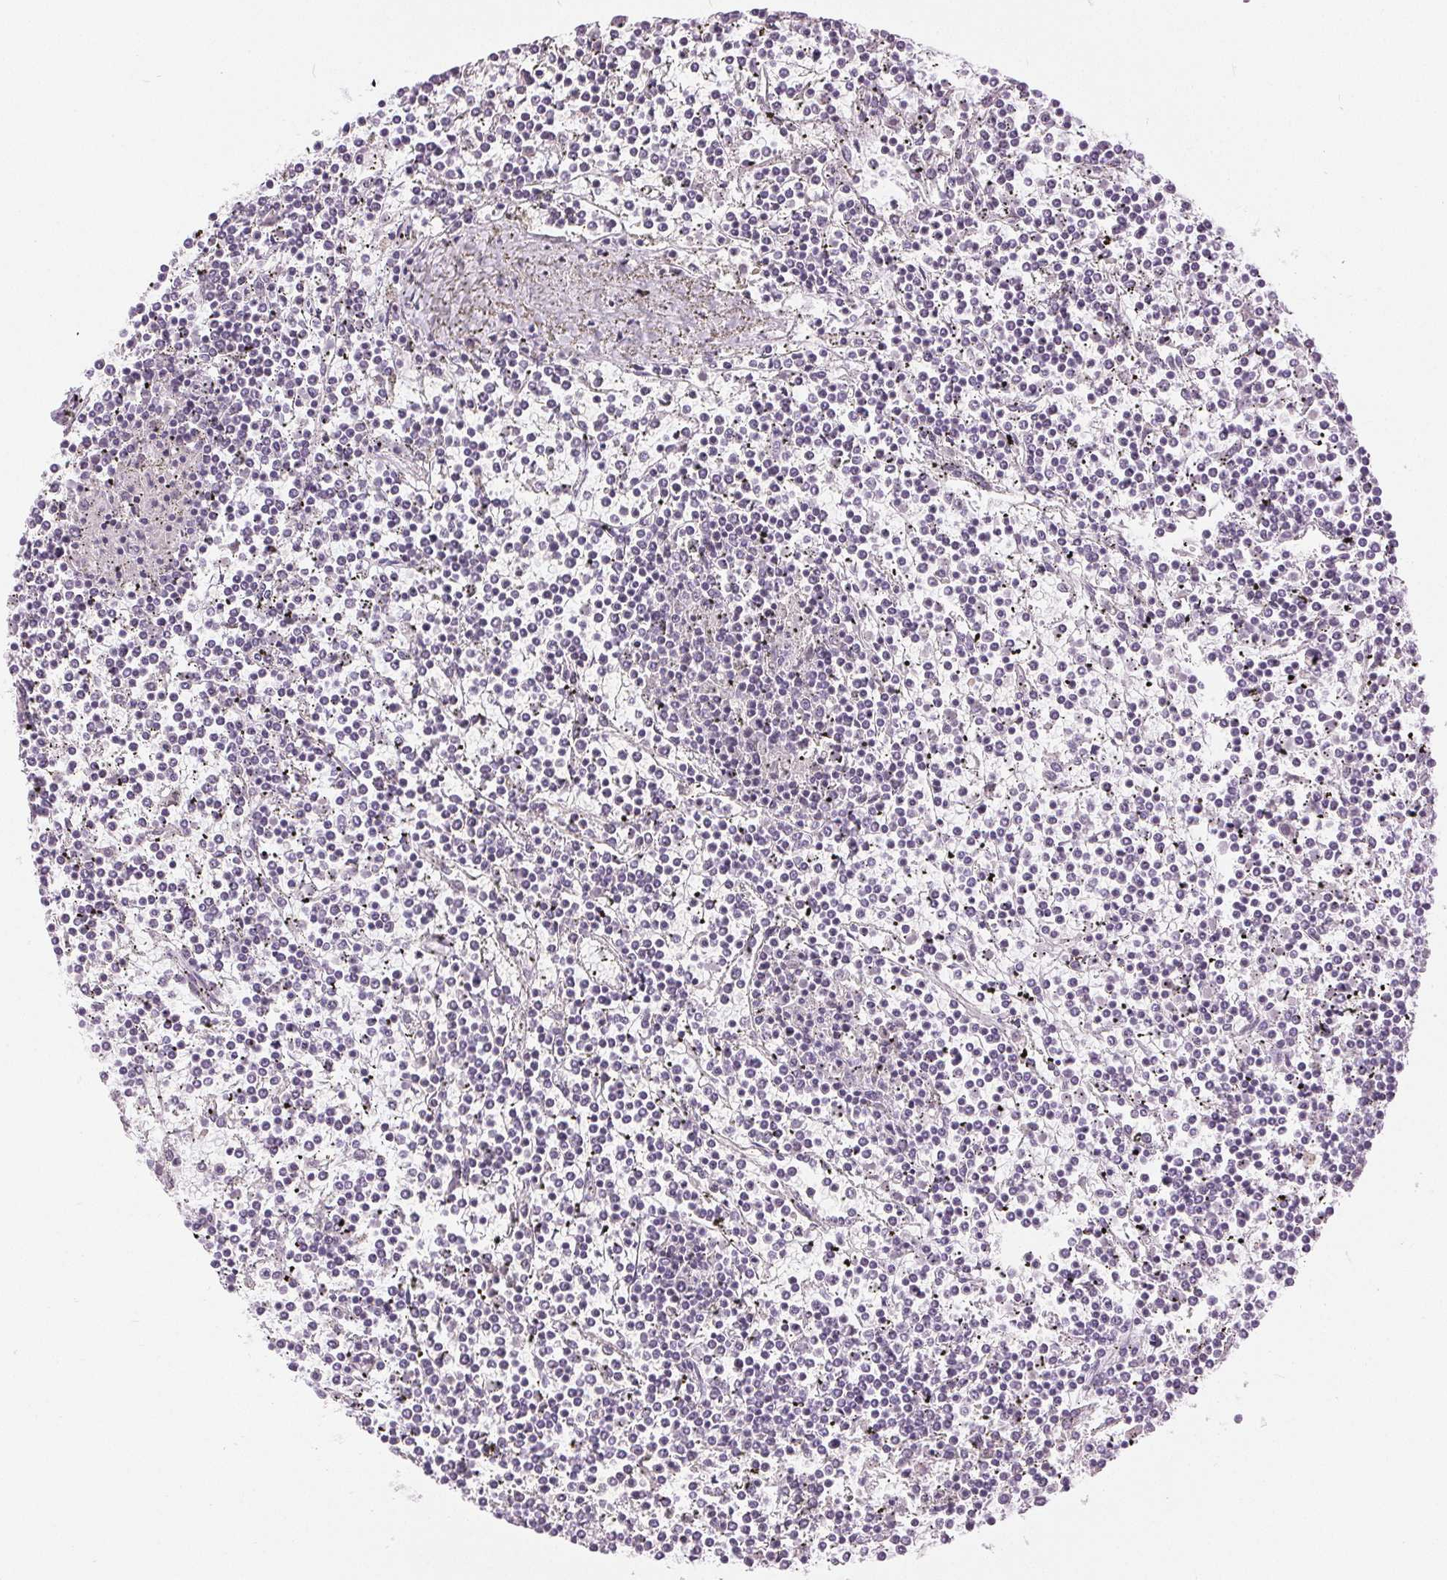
{"staining": {"intensity": "negative", "quantity": "none", "location": "none"}, "tissue": "lymphoma", "cell_type": "Tumor cells", "image_type": "cancer", "snomed": [{"axis": "morphology", "description": "Malignant lymphoma, non-Hodgkin's type, Low grade"}, {"axis": "topography", "description": "Spleen"}], "caption": "A photomicrograph of human low-grade malignant lymphoma, non-Hodgkin's type is negative for staining in tumor cells.", "gene": "DSG3", "patient": {"sex": "female", "age": 19}}